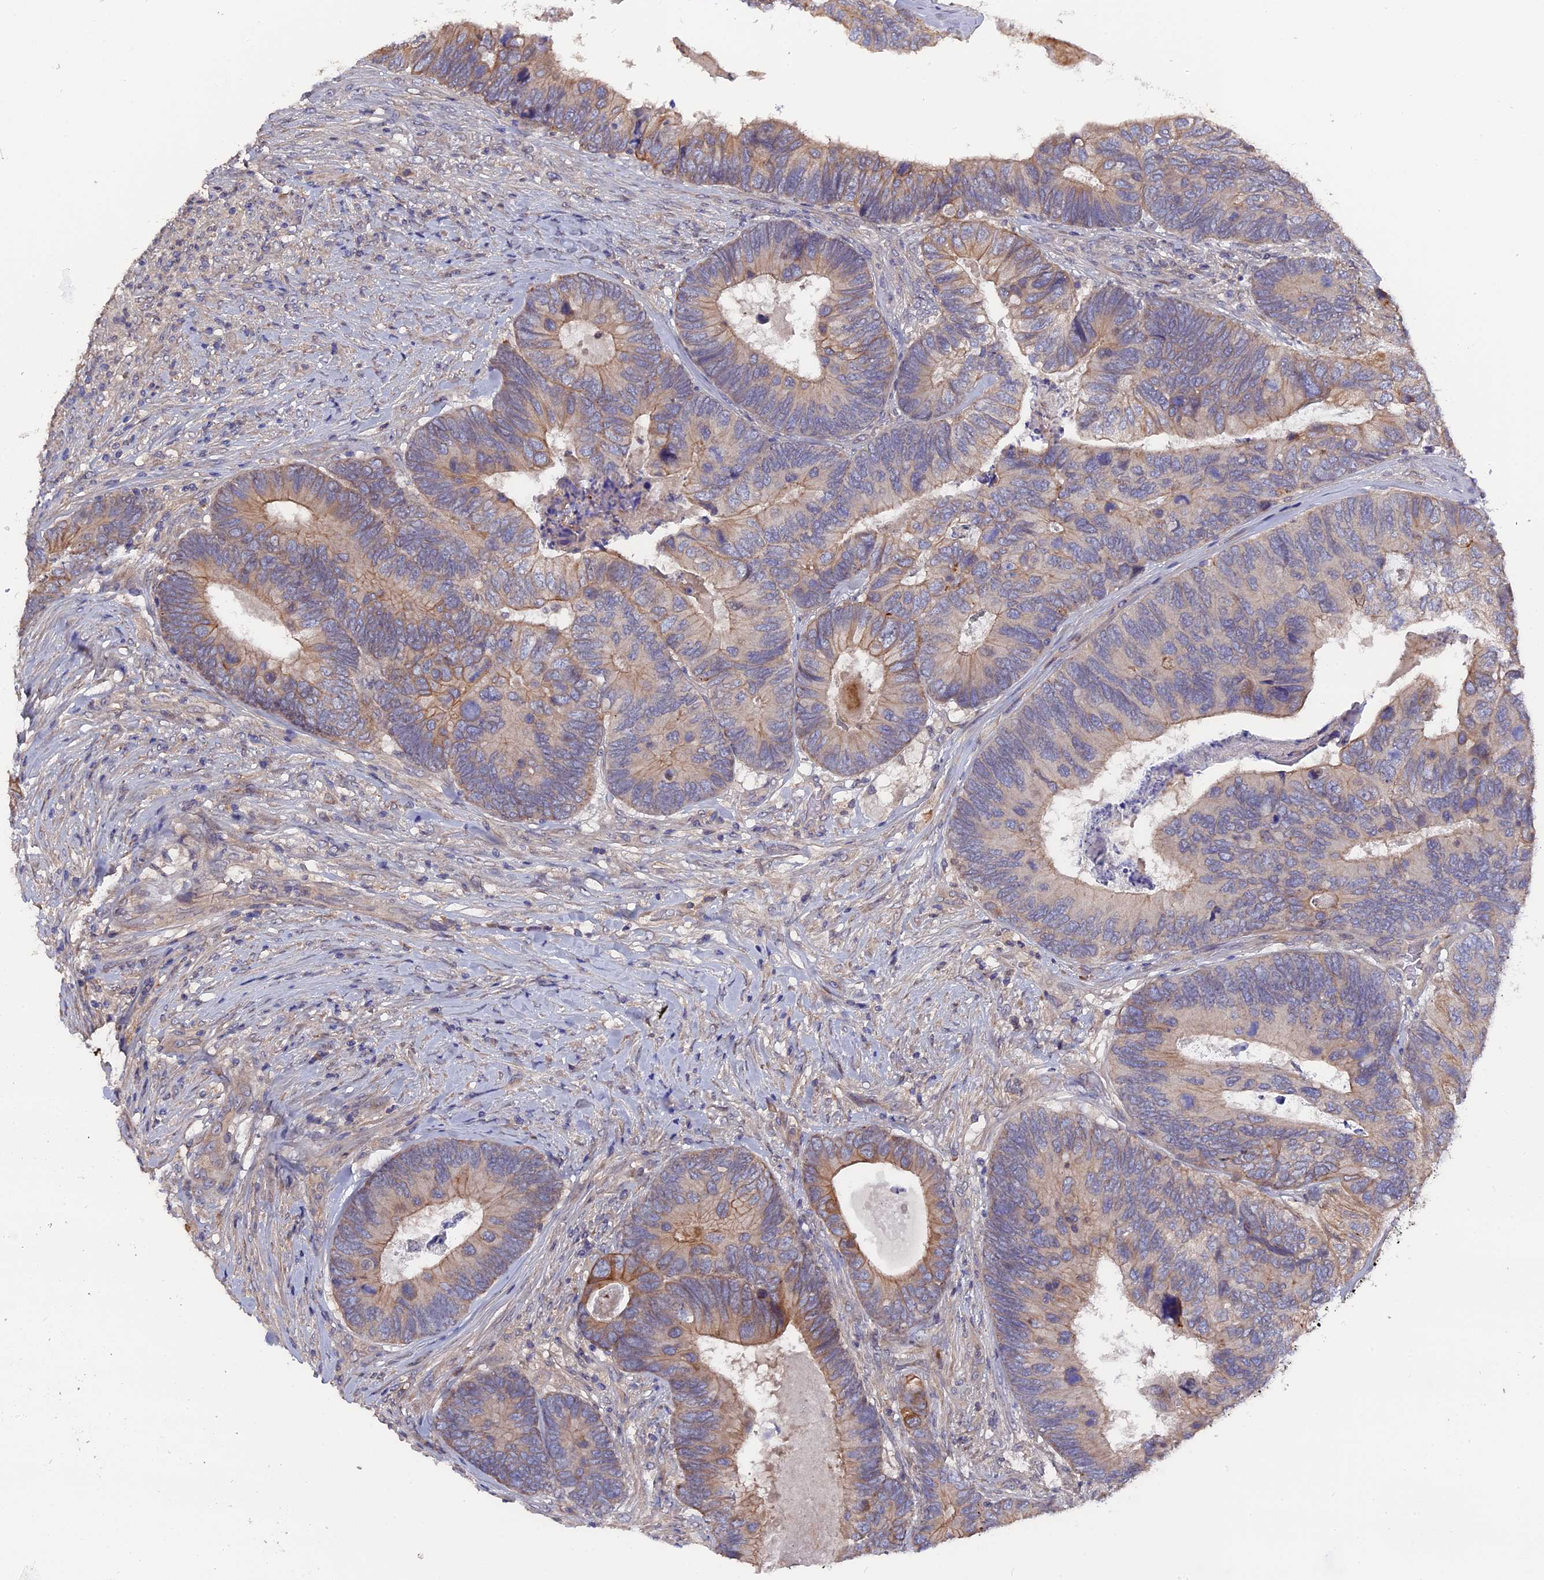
{"staining": {"intensity": "moderate", "quantity": "<25%", "location": "cytoplasmic/membranous"}, "tissue": "colorectal cancer", "cell_type": "Tumor cells", "image_type": "cancer", "snomed": [{"axis": "morphology", "description": "Adenocarcinoma, NOS"}, {"axis": "topography", "description": "Colon"}], "caption": "Immunohistochemical staining of human colorectal cancer (adenocarcinoma) shows low levels of moderate cytoplasmic/membranous protein positivity in approximately <25% of tumor cells.", "gene": "ZCCHC2", "patient": {"sex": "female", "age": 67}}